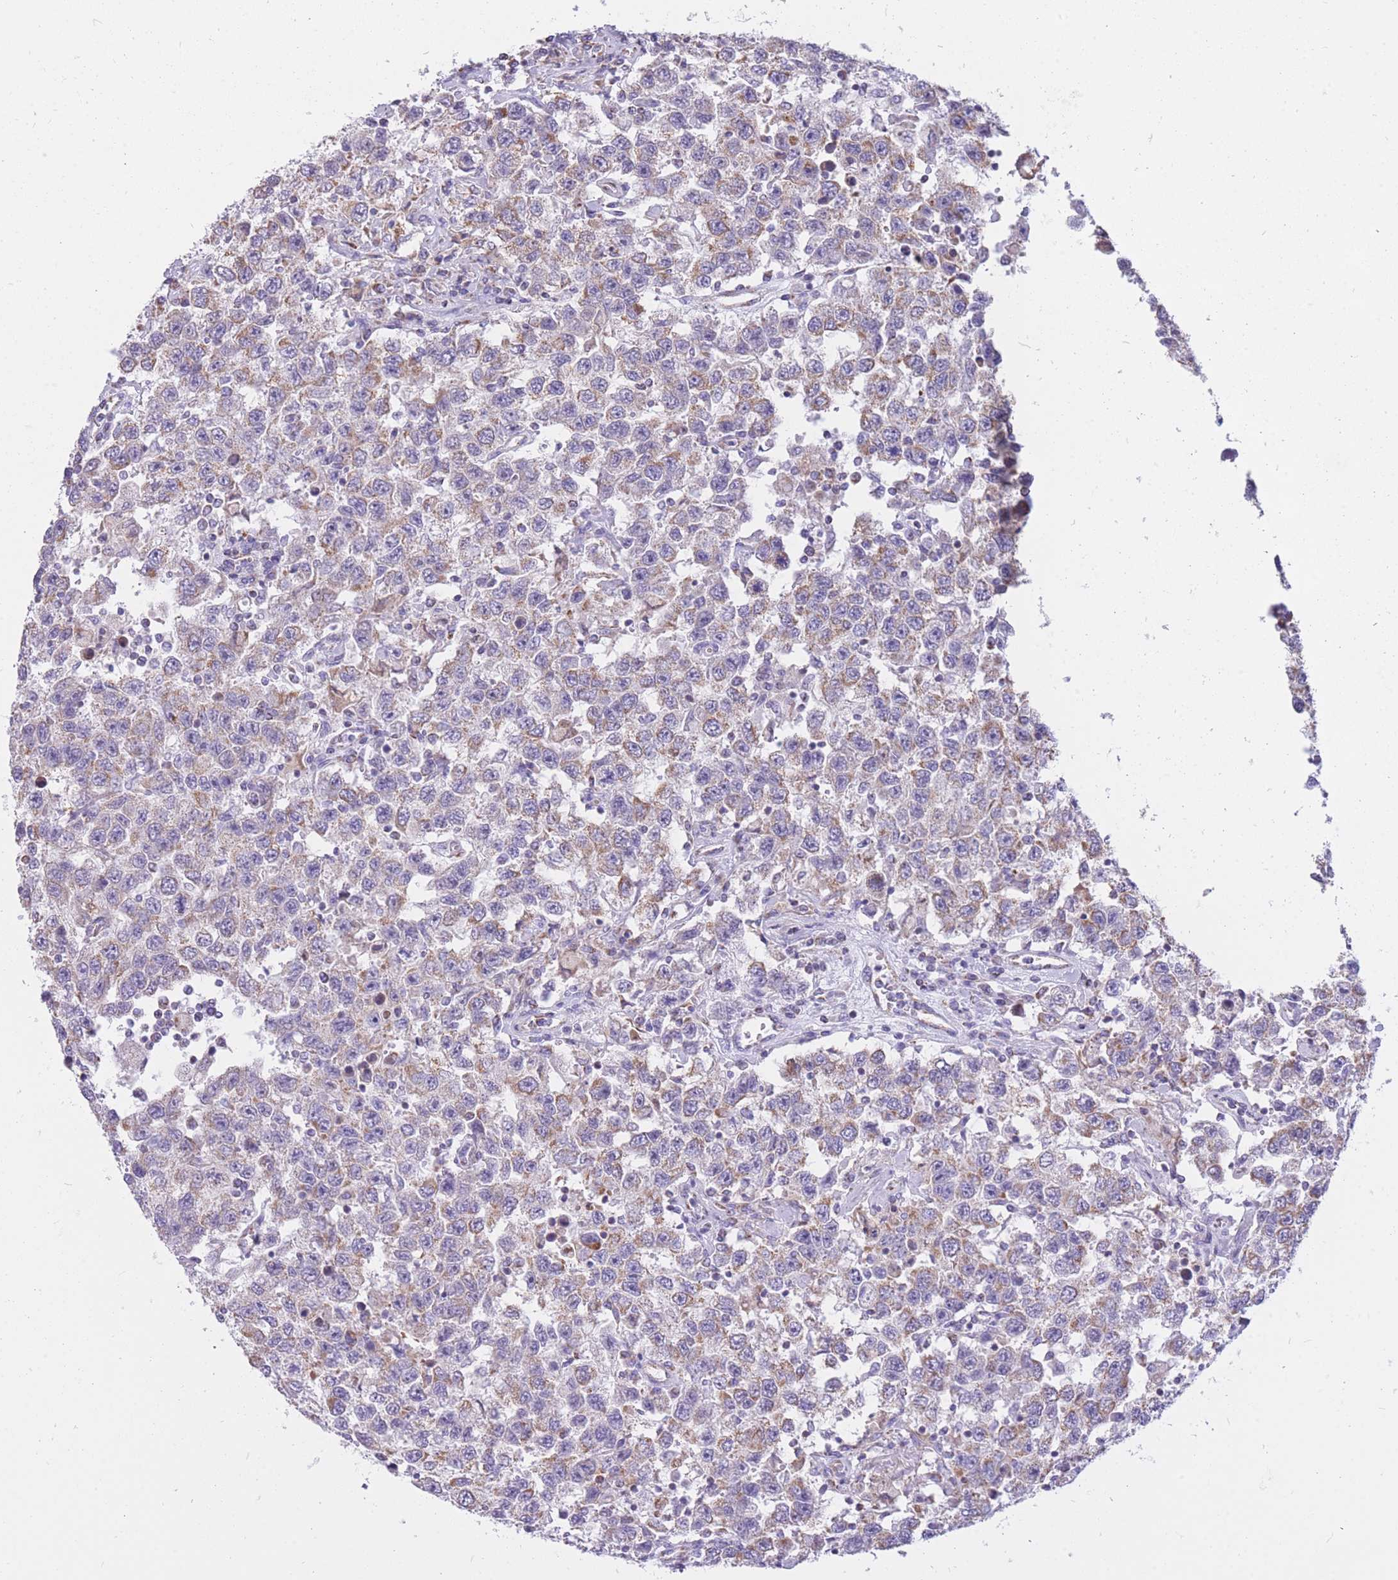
{"staining": {"intensity": "weak", "quantity": "25%-75%", "location": "cytoplasmic/membranous"}, "tissue": "testis cancer", "cell_type": "Tumor cells", "image_type": "cancer", "snomed": [{"axis": "morphology", "description": "Seminoma, NOS"}, {"axis": "topography", "description": "Testis"}], "caption": "Immunohistochemical staining of testis cancer demonstrates weak cytoplasmic/membranous protein positivity in about 25%-75% of tumor cells. (brown staining indicates protein expression, while blue staining denotes nuclei).", "gene": "PCSK1", "patient": {"sex": "male", "age": 41}}